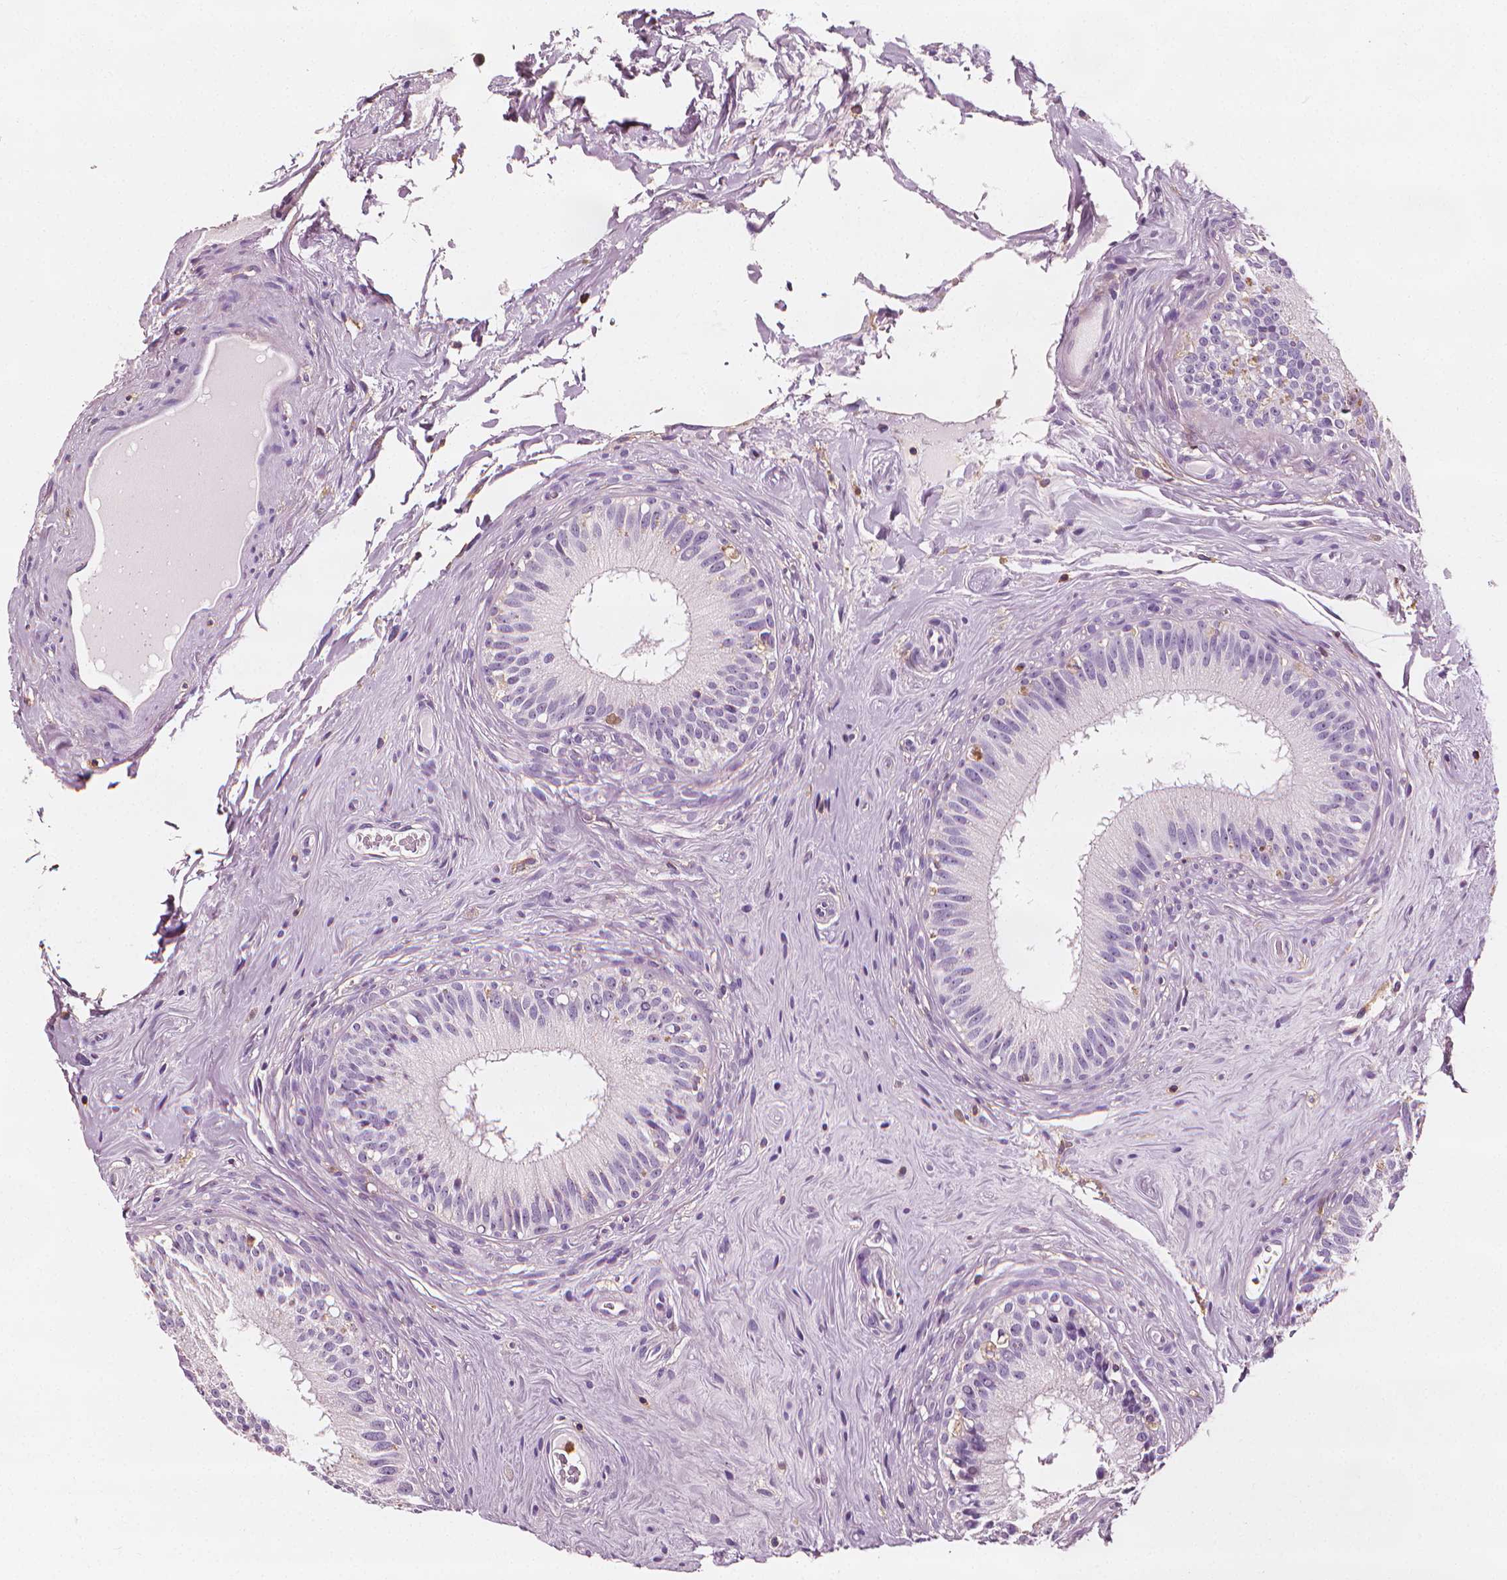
{"staining": {"intensity": "negative", "quantity": "none", "location": "none"}, "tissue": "epididymis", "cell_type": "Glandular cells", "image_type": "normal", "snomed": [{"axis": "morphology", "description": "Normal tissue, NOS"}, {"axis": "topography", "description": "Epididymis"}], "caption": "Immunohistochemical staining of normal human epididymis demonstrates no significant expression in glandular cells.", "gene": "PTPRC", "patient": {"sex": "male", "age": 59}}